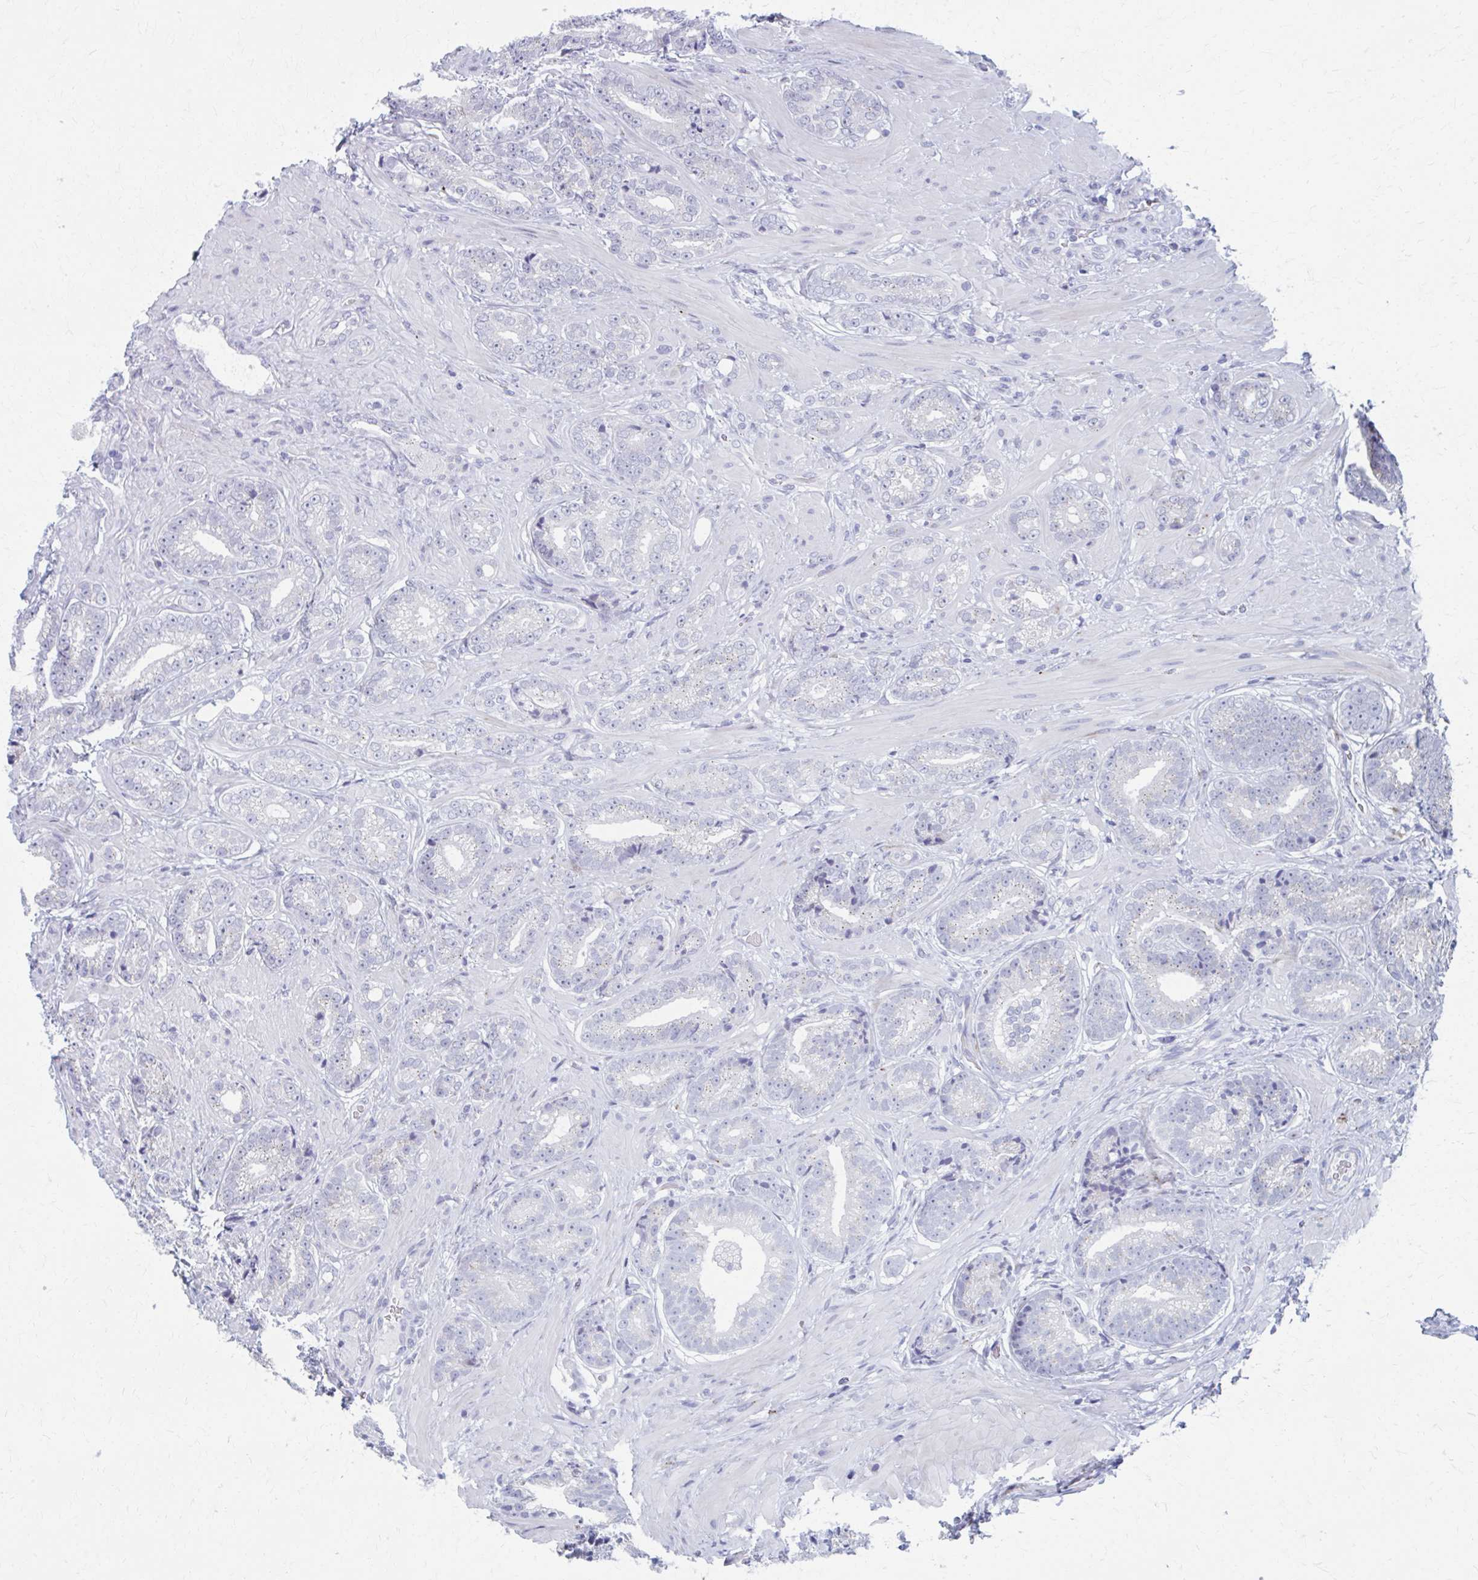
{"staining": {"intensity": "negative", "quantity": "none", "location": "none"}, "tissue": "prostate cancer", "cell_type": "Tumor cells", "image_type": "cancer", "snomed": [{"axis": "morphology", "description": "Adenocarcinoma, Low grade"}, {"axis": "topography", "description": "Prostate"}], "caption": "A photomicrograph of human prostate low-grade adenocarcinoma is negative for staining in tumor cells. (DAB (3,3'-diaminobenzidine) immunohistochemistry visualized using brightfield microscopy, high magnification).", "gene": "OLFM2", "patient": {"sex": "male", "age": 61}}